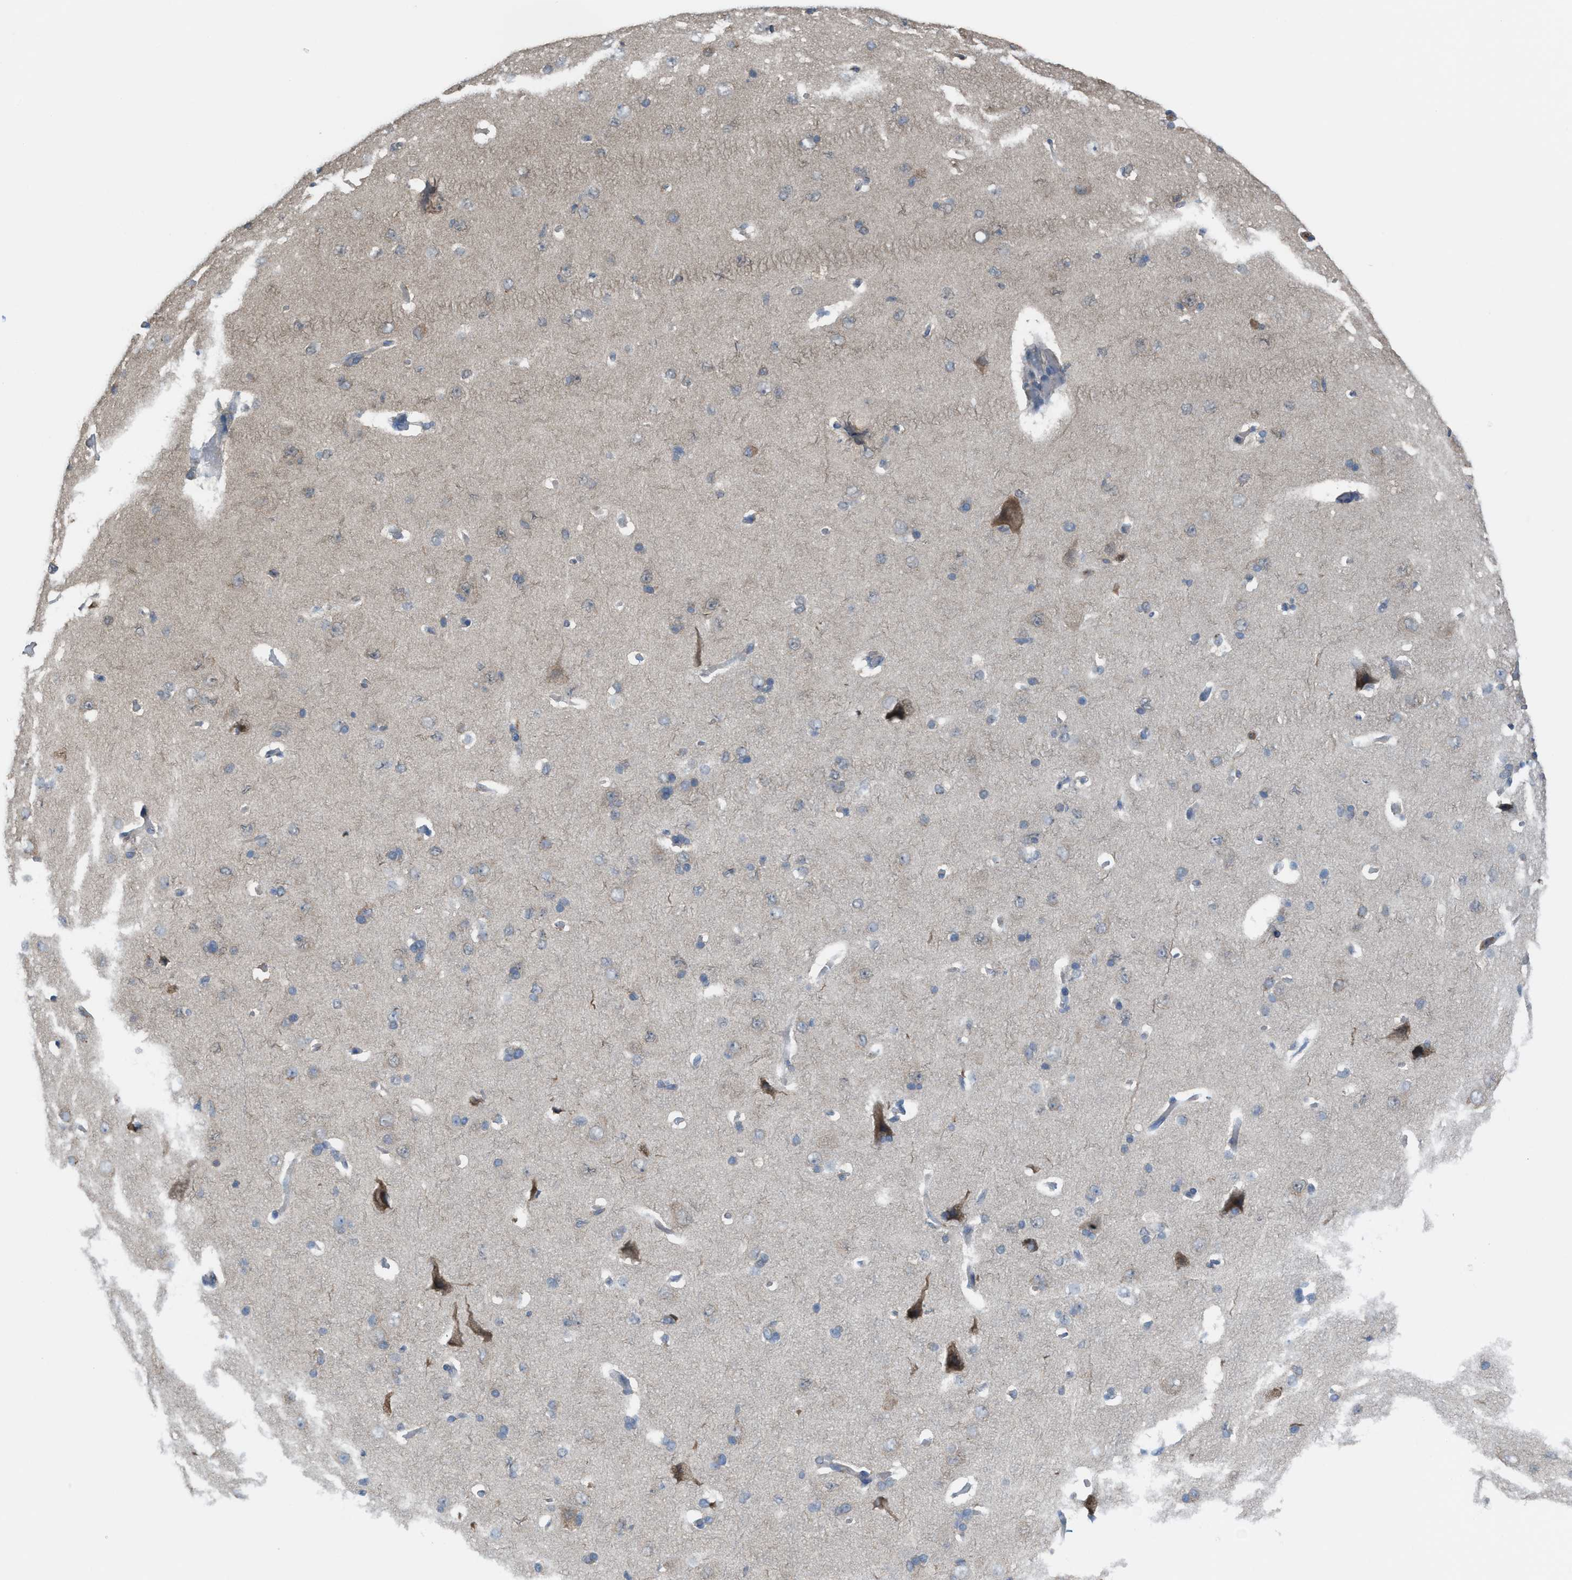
{"staining": {"intensity": "moderate", "quantity": ">75%", "location": "cytoplasmic/membranous"}, "tissue": "cerebral cortex", "cell_type": "Endothelial cells", "image_type": "normal", "snomed": [{"axis": "morphology", "description": "Normal tissue, NOS"}, {"axis": "topography", "description": "Cerebral cortex"}], "caption": "Immunohistochemical staining of unremarkable human cerebral cortex demonstrates medium levels of moderate cytoplasmic/membranous positivity in about >75% of endothelial cells.", "gene": "PLAA", "patient": {"sex": "male", "age": 62}}